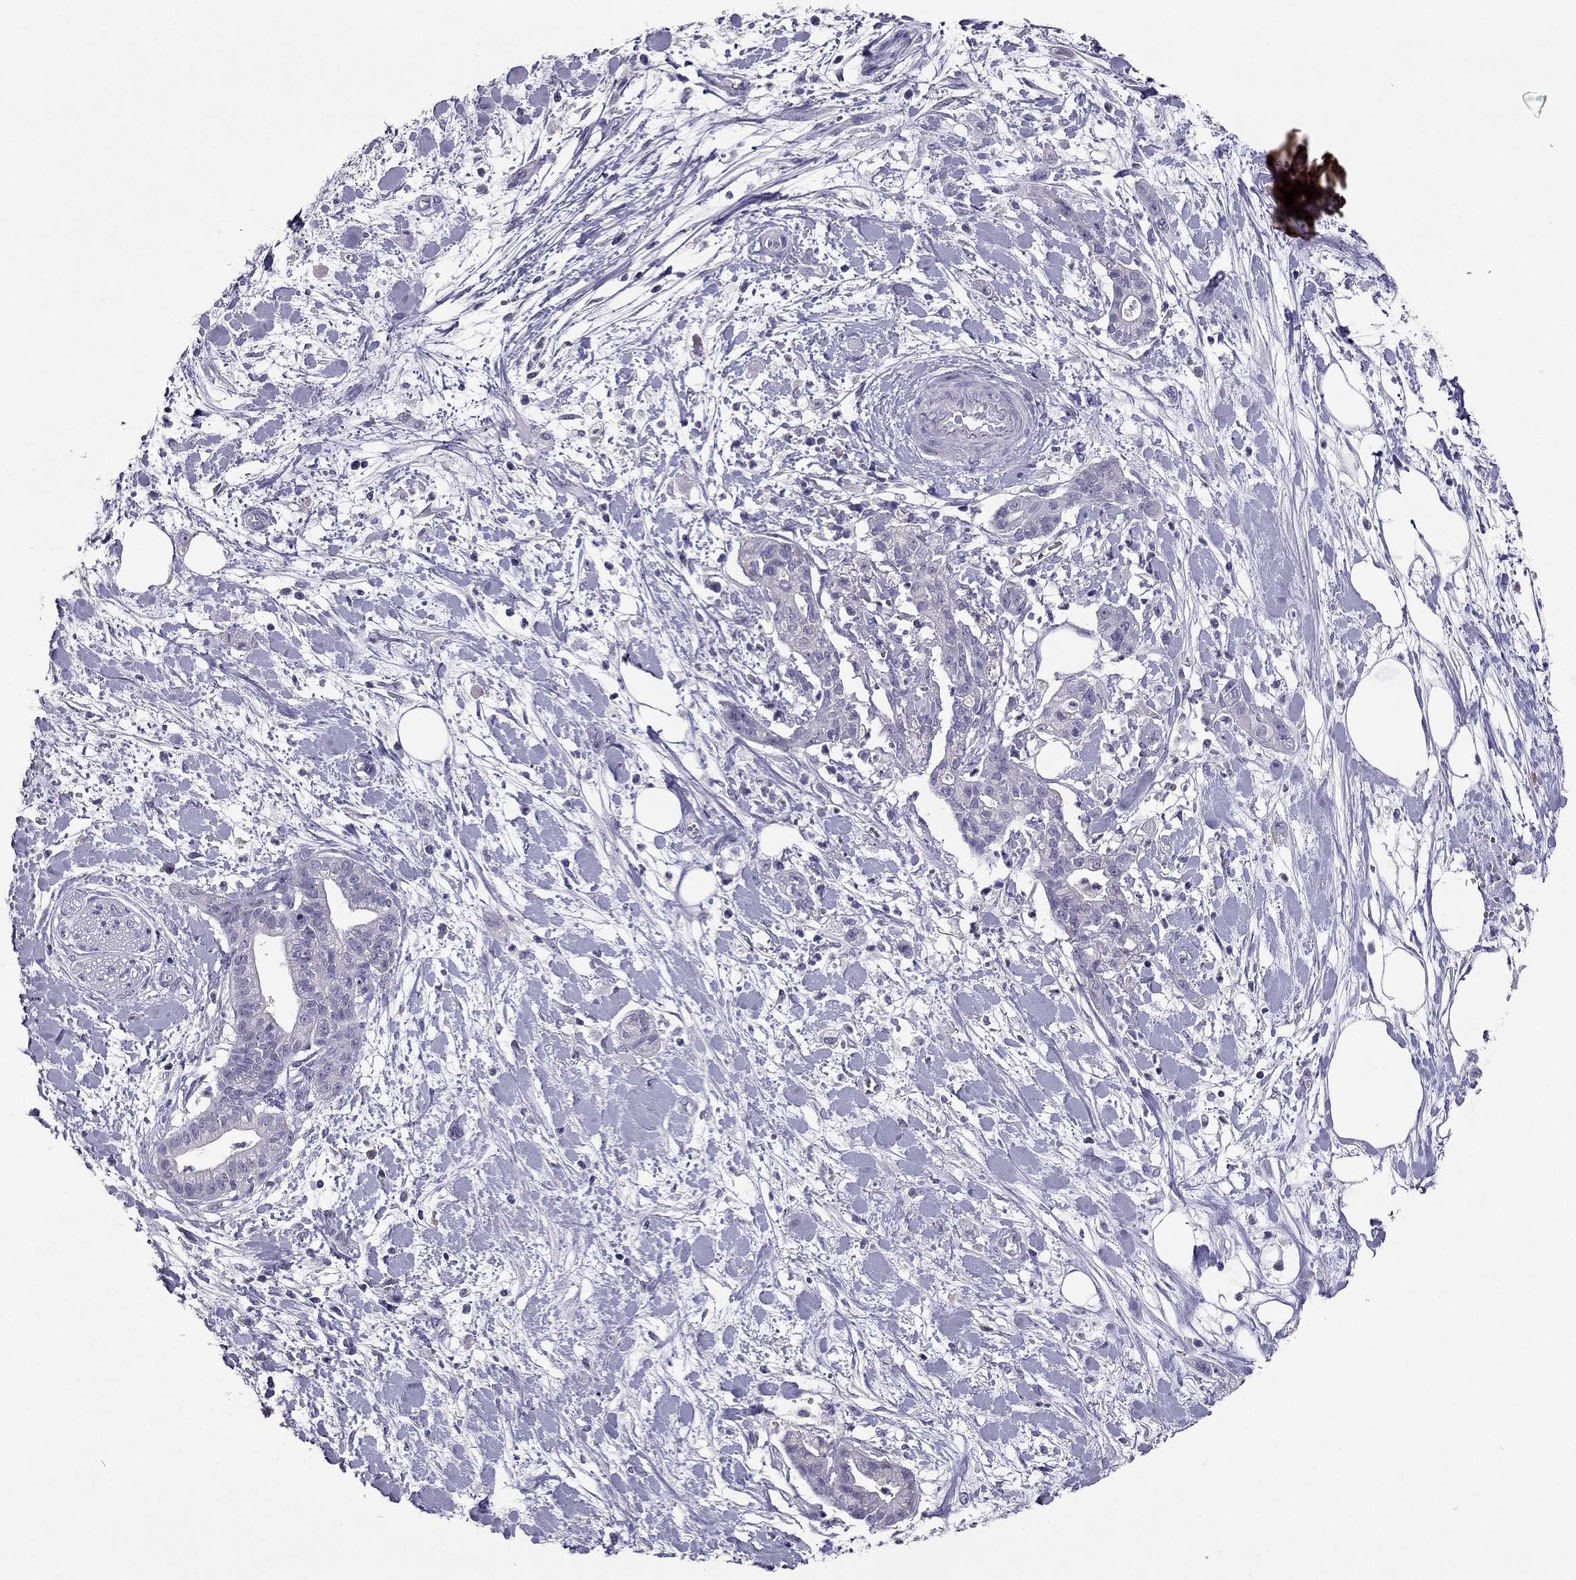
{"staining": {"intensity": "negative", "quantity": "none", "location": "none"}, "tissue": "pancreatic cancer", "cell_type": "Tumor cells", "image_type": "cancer", "snomed": [{"axis": "morphology", "description": "Normal tissue, NOS"}, {"axis": "morphology", "description": "Adenocarcinoma, NOS"}, {"axis": "topography", "description": "Lymph node"}, {"axis": "topography", "description": "Pancreas"}], "caption": "There is no significant staining in tumor cells of pancreatic cancer.", "gene": "RHO", "patient": {"sex": "female", "age": 58}}